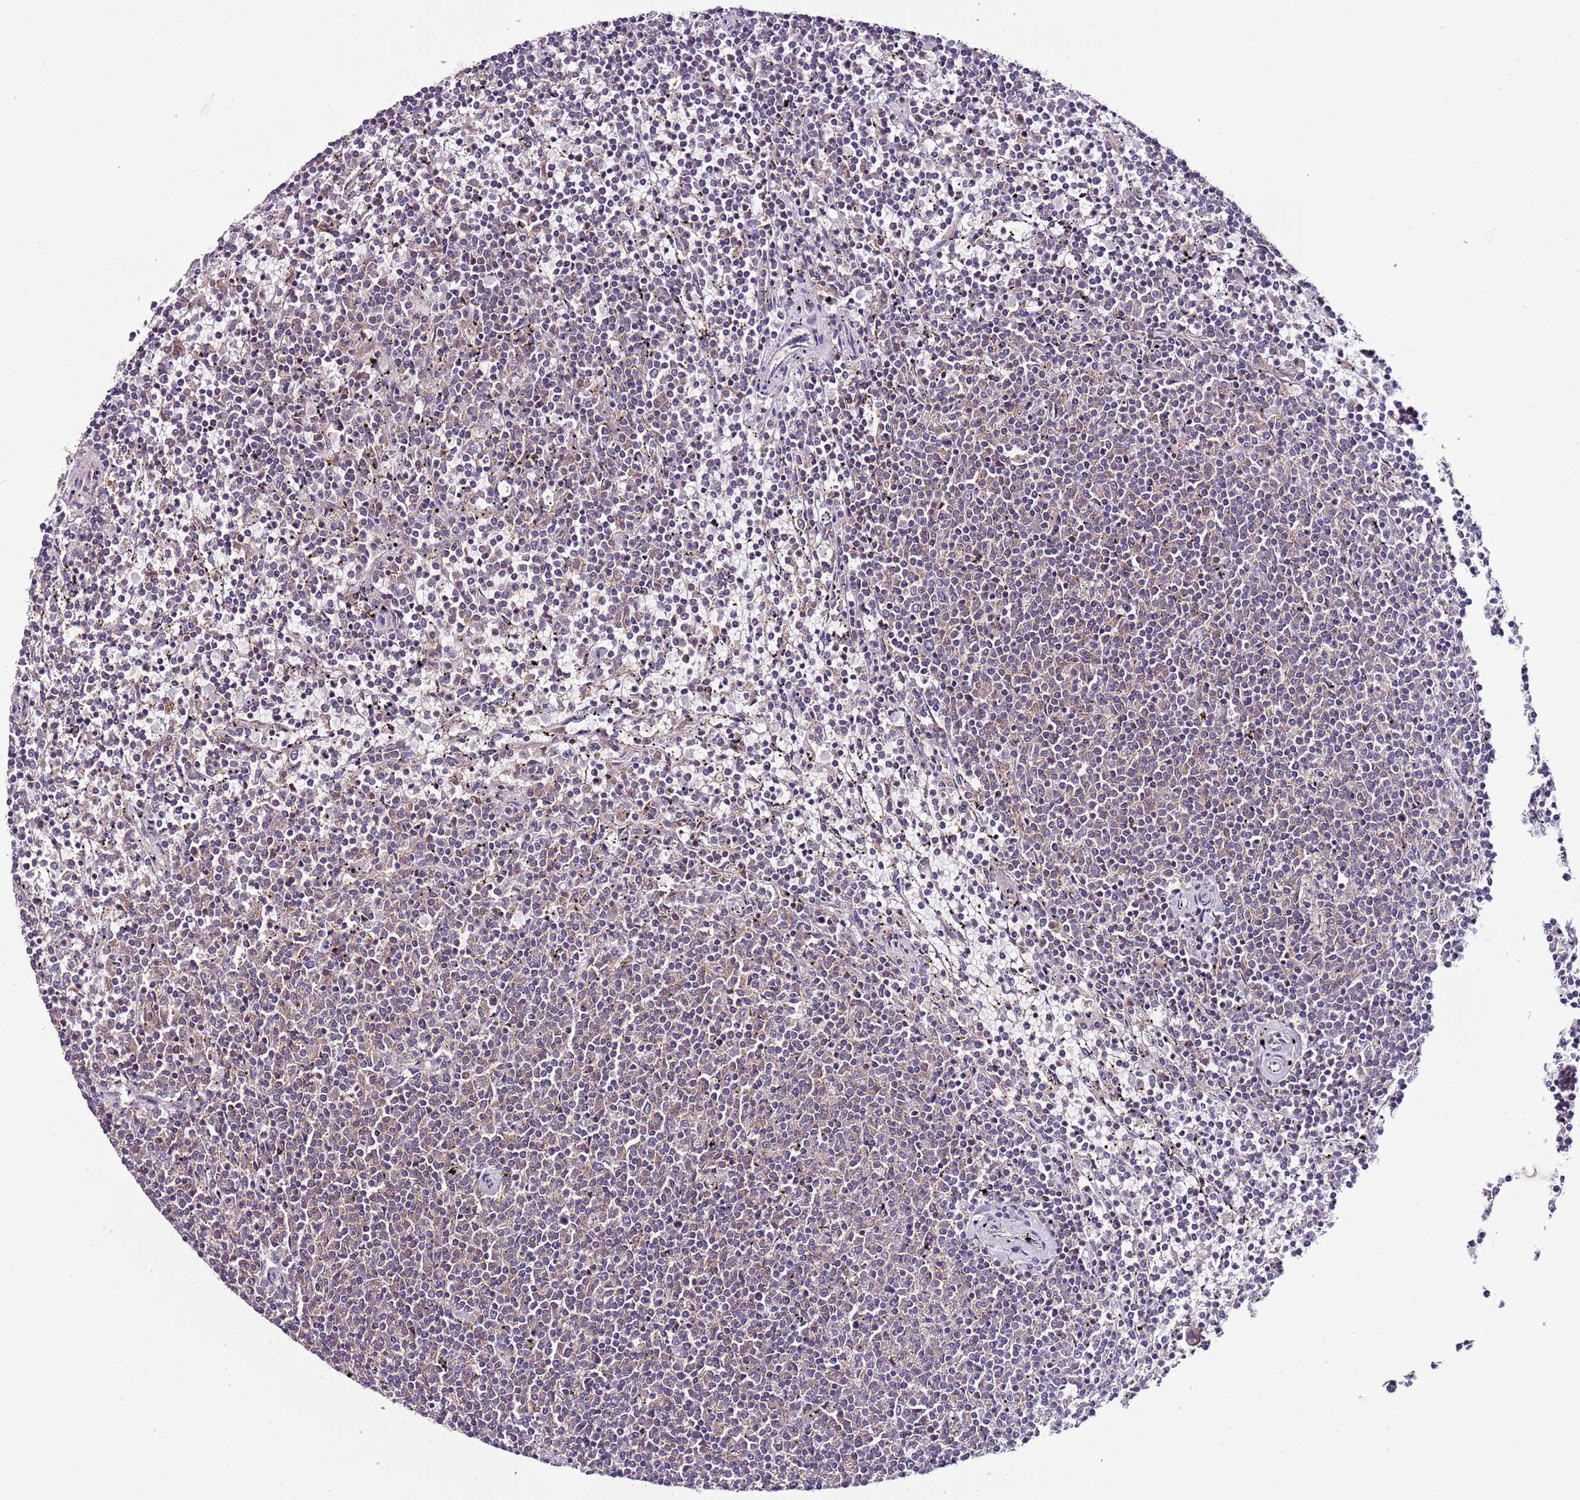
{"staining": {"intensity": "negative", "quantity": "none", "location": "none"}, "tissue": "lymphoma", "cell_type": "Tumor cells", "image_type": "cancer", "snomed": [{"axis": "morphology", "description": "Malignant lymphoma, non-Hodgkin's type, Low grade"}, {"axis": "topography", "description": "Spleen"}], "caption": "The micrograph reveals no staining of tumor cells in low-grade malignant lymphoma, non-Hodgkin's type. Nuclei are stained in blue.", "gene": "IGIP", "patient": {"sex": "female", "age": 50}}